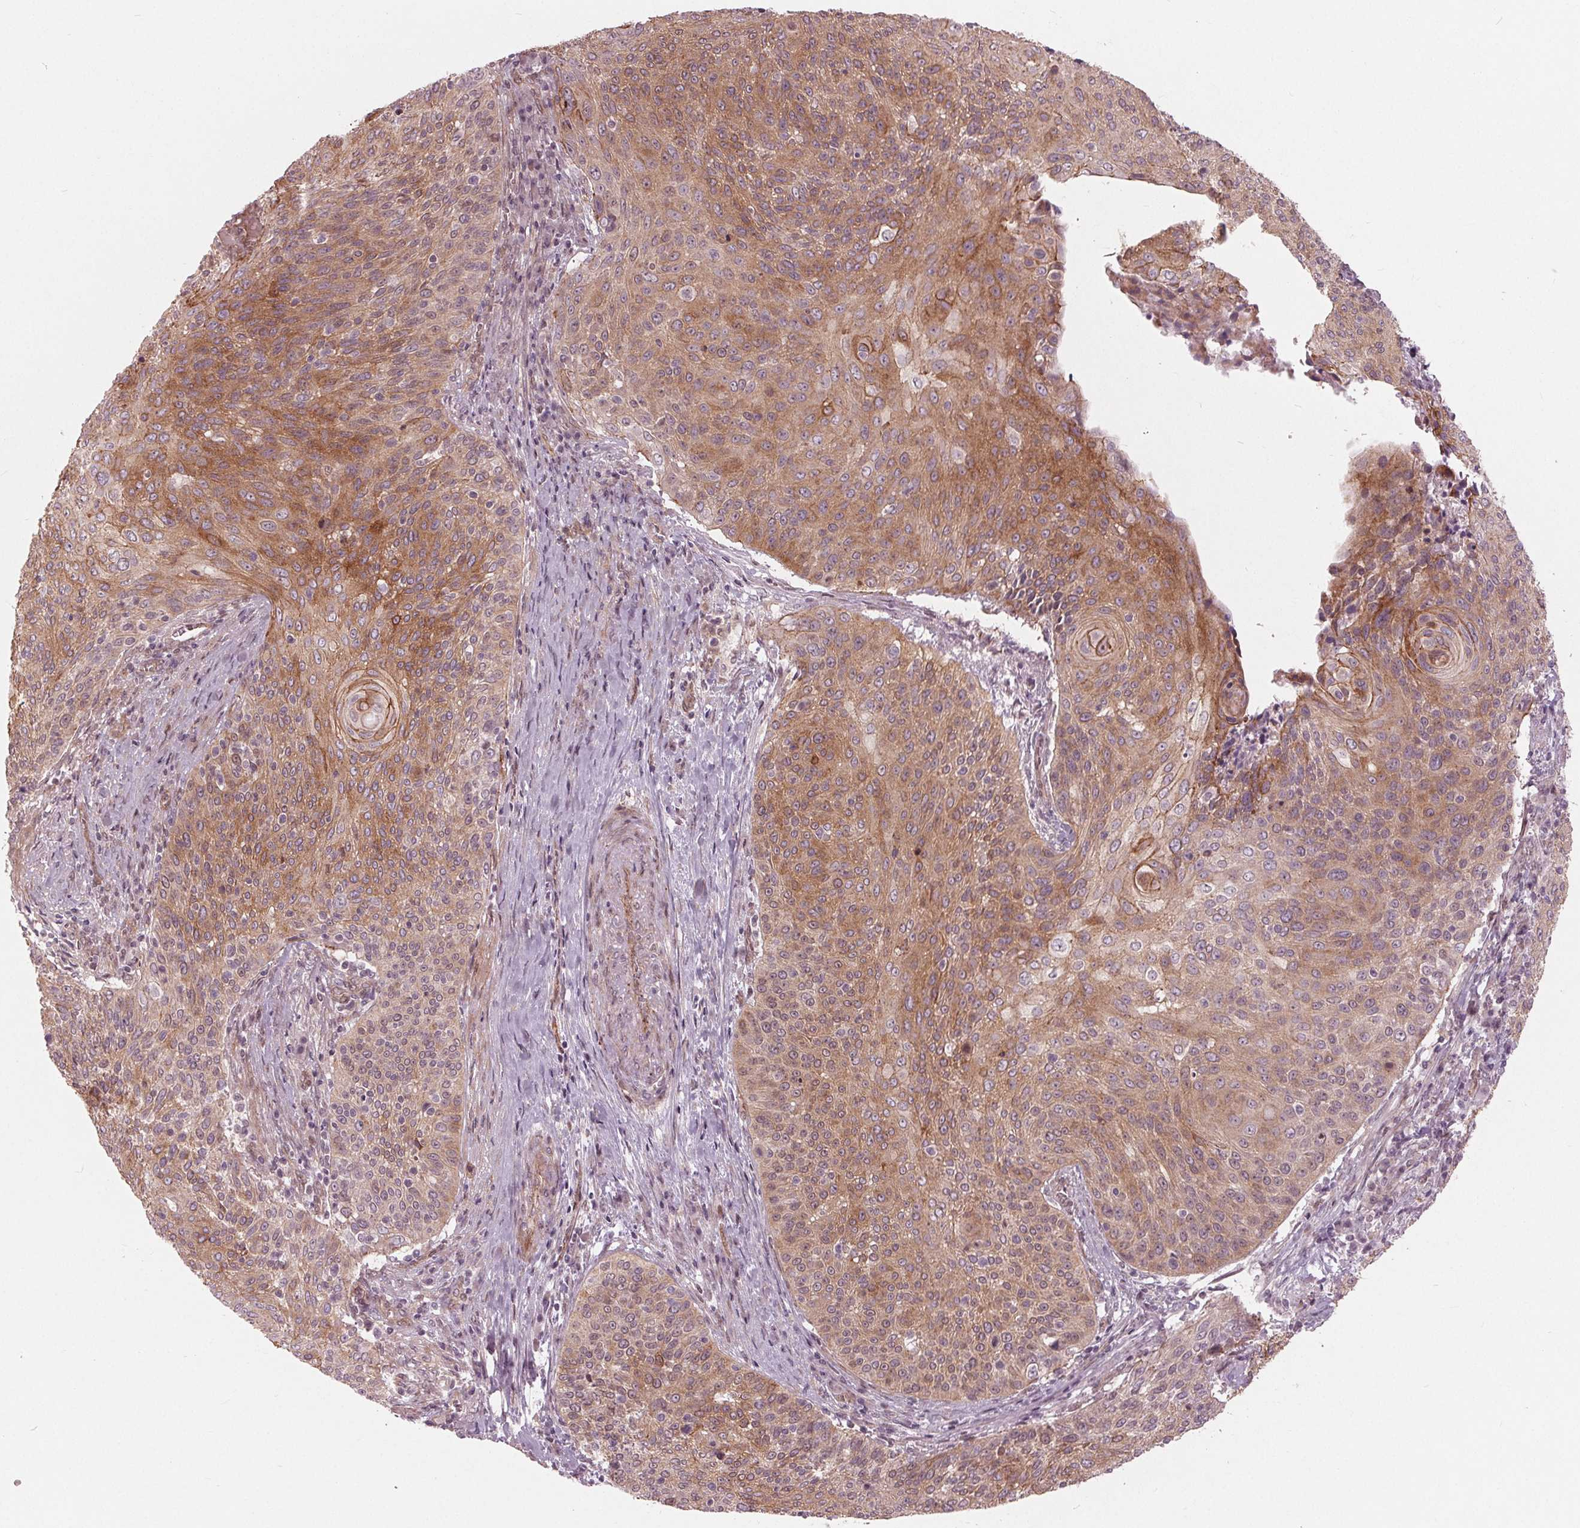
{"staining": {"intensity": "moderate", "quantity": ">75%", "location": "cytoplasmic/membranous"}, "tissue": "cervical cancer", "cell_type": "Tumor cells", "image_type": "cancer", "snomed": [{"axis": "morphology", "description": "Squamous cell carcinoma, NOS"}, {"axis": "topography", "description": "Cervix"}], "caption": "Immunohistochemical staining of squamous cell carcinoma (cervical) shows medium levels of moderate cytoplasmic/membranous protein positivity in about >75% of tumor cells. The staining was performed using DAB (3,3'-diaminobenzidine), with brown indicating positive protein expression. Nuclei are stained blue with hematoxylin.", "gene": "TXNIP", "patient": {"sex": "female", "age": 31}}